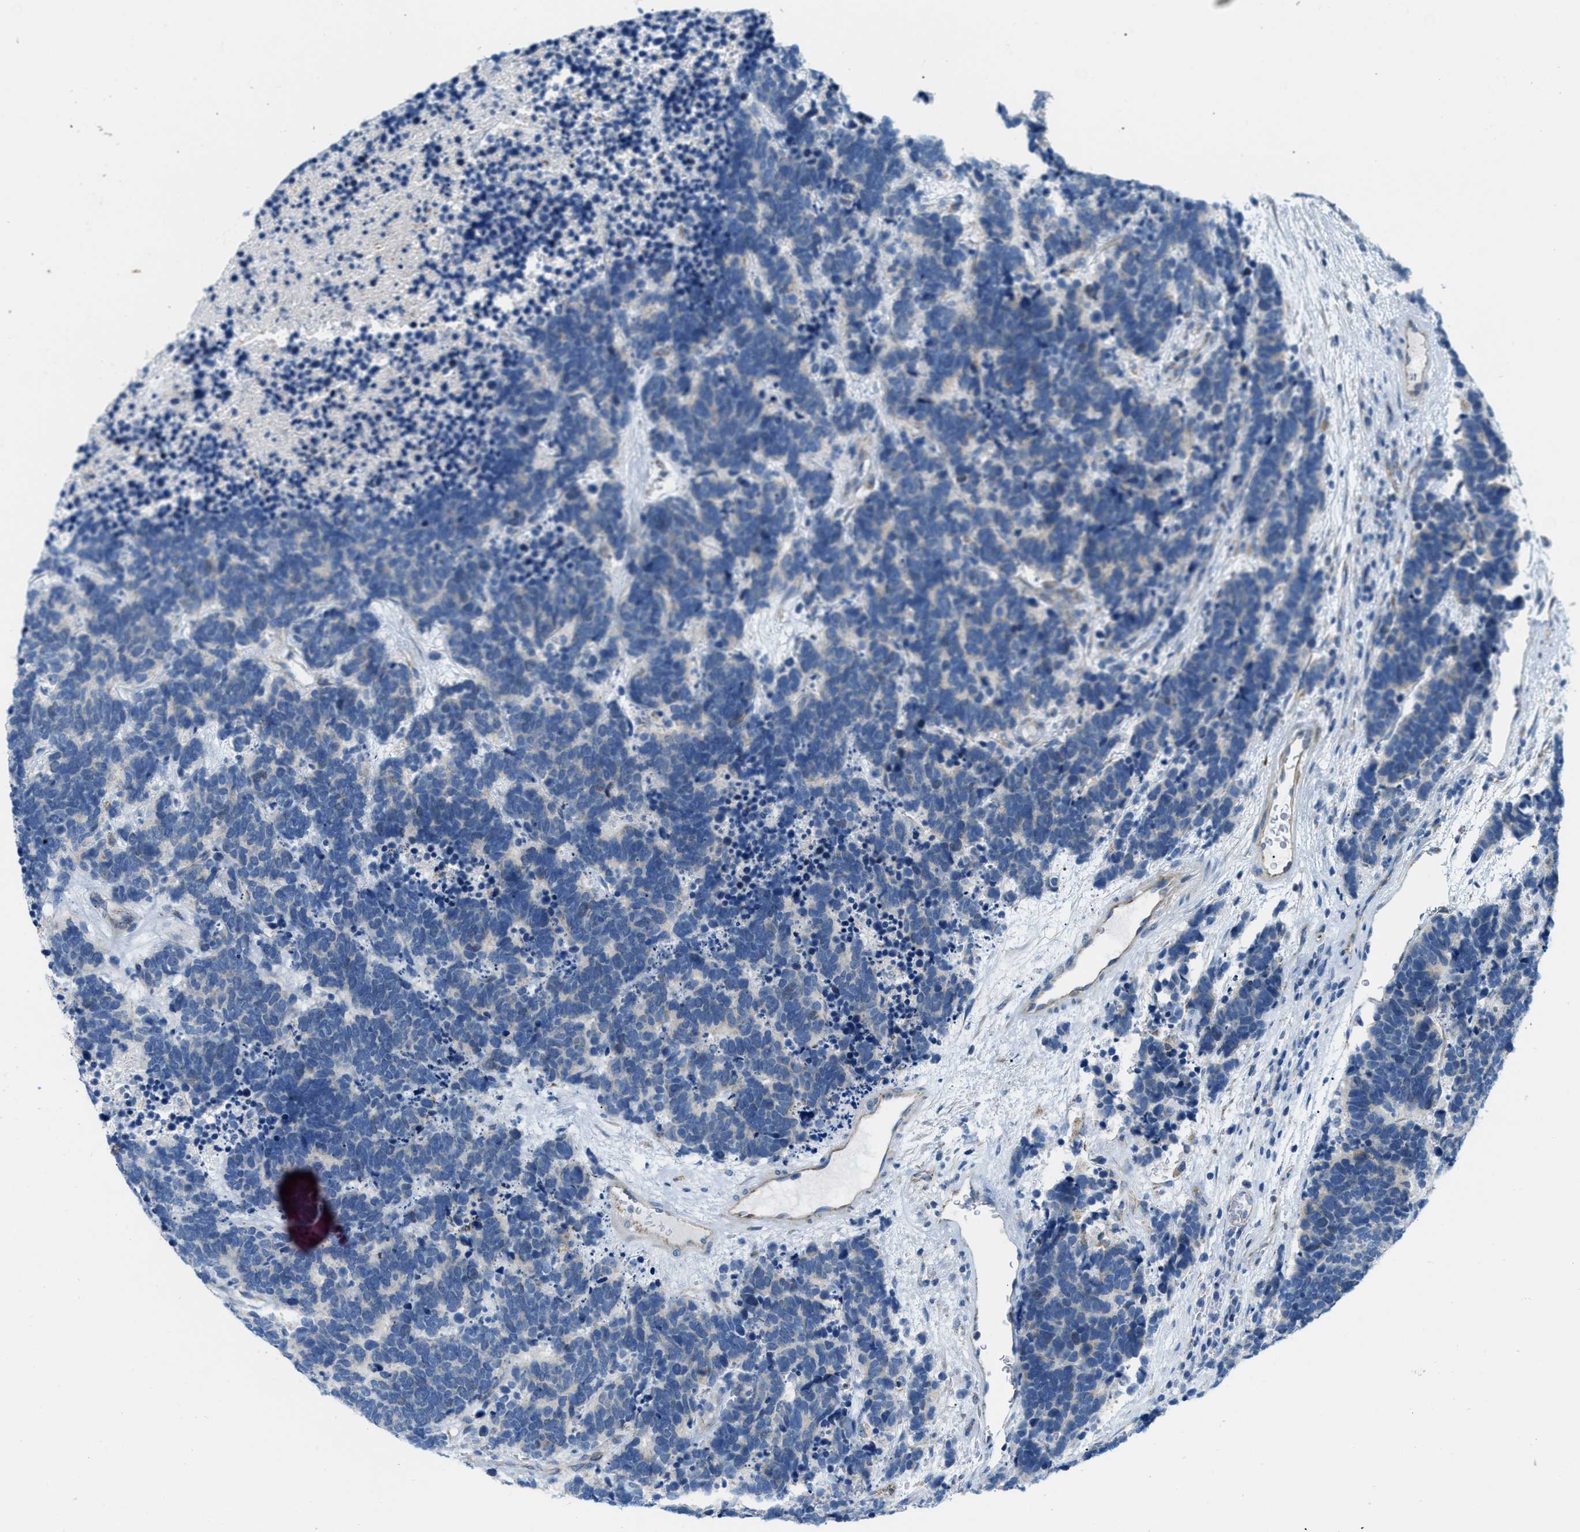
{"staining": {"intensity": "weak", "quantity": "<25%", "location": "cytoplasmic/membranous"}, "tissue": "carcinoid", "cell_type": "Tumor cells", "image_type": "cancer", "snomed": [{"axis": "morphology", "description": "Carcinoma, NOS"}, {"axis": "morphology", "description": "Carcinoid, malignant, NOS"}, {"axis": "topography", "description": "Urinary bladder"}], "caption": "This is an immunohistochemistry (IHC) photomicrograph of human carcinoma. There is no expression in tumor cells.", "gene": "JADE1", "patient": {"sex": "male", "age": 57}}